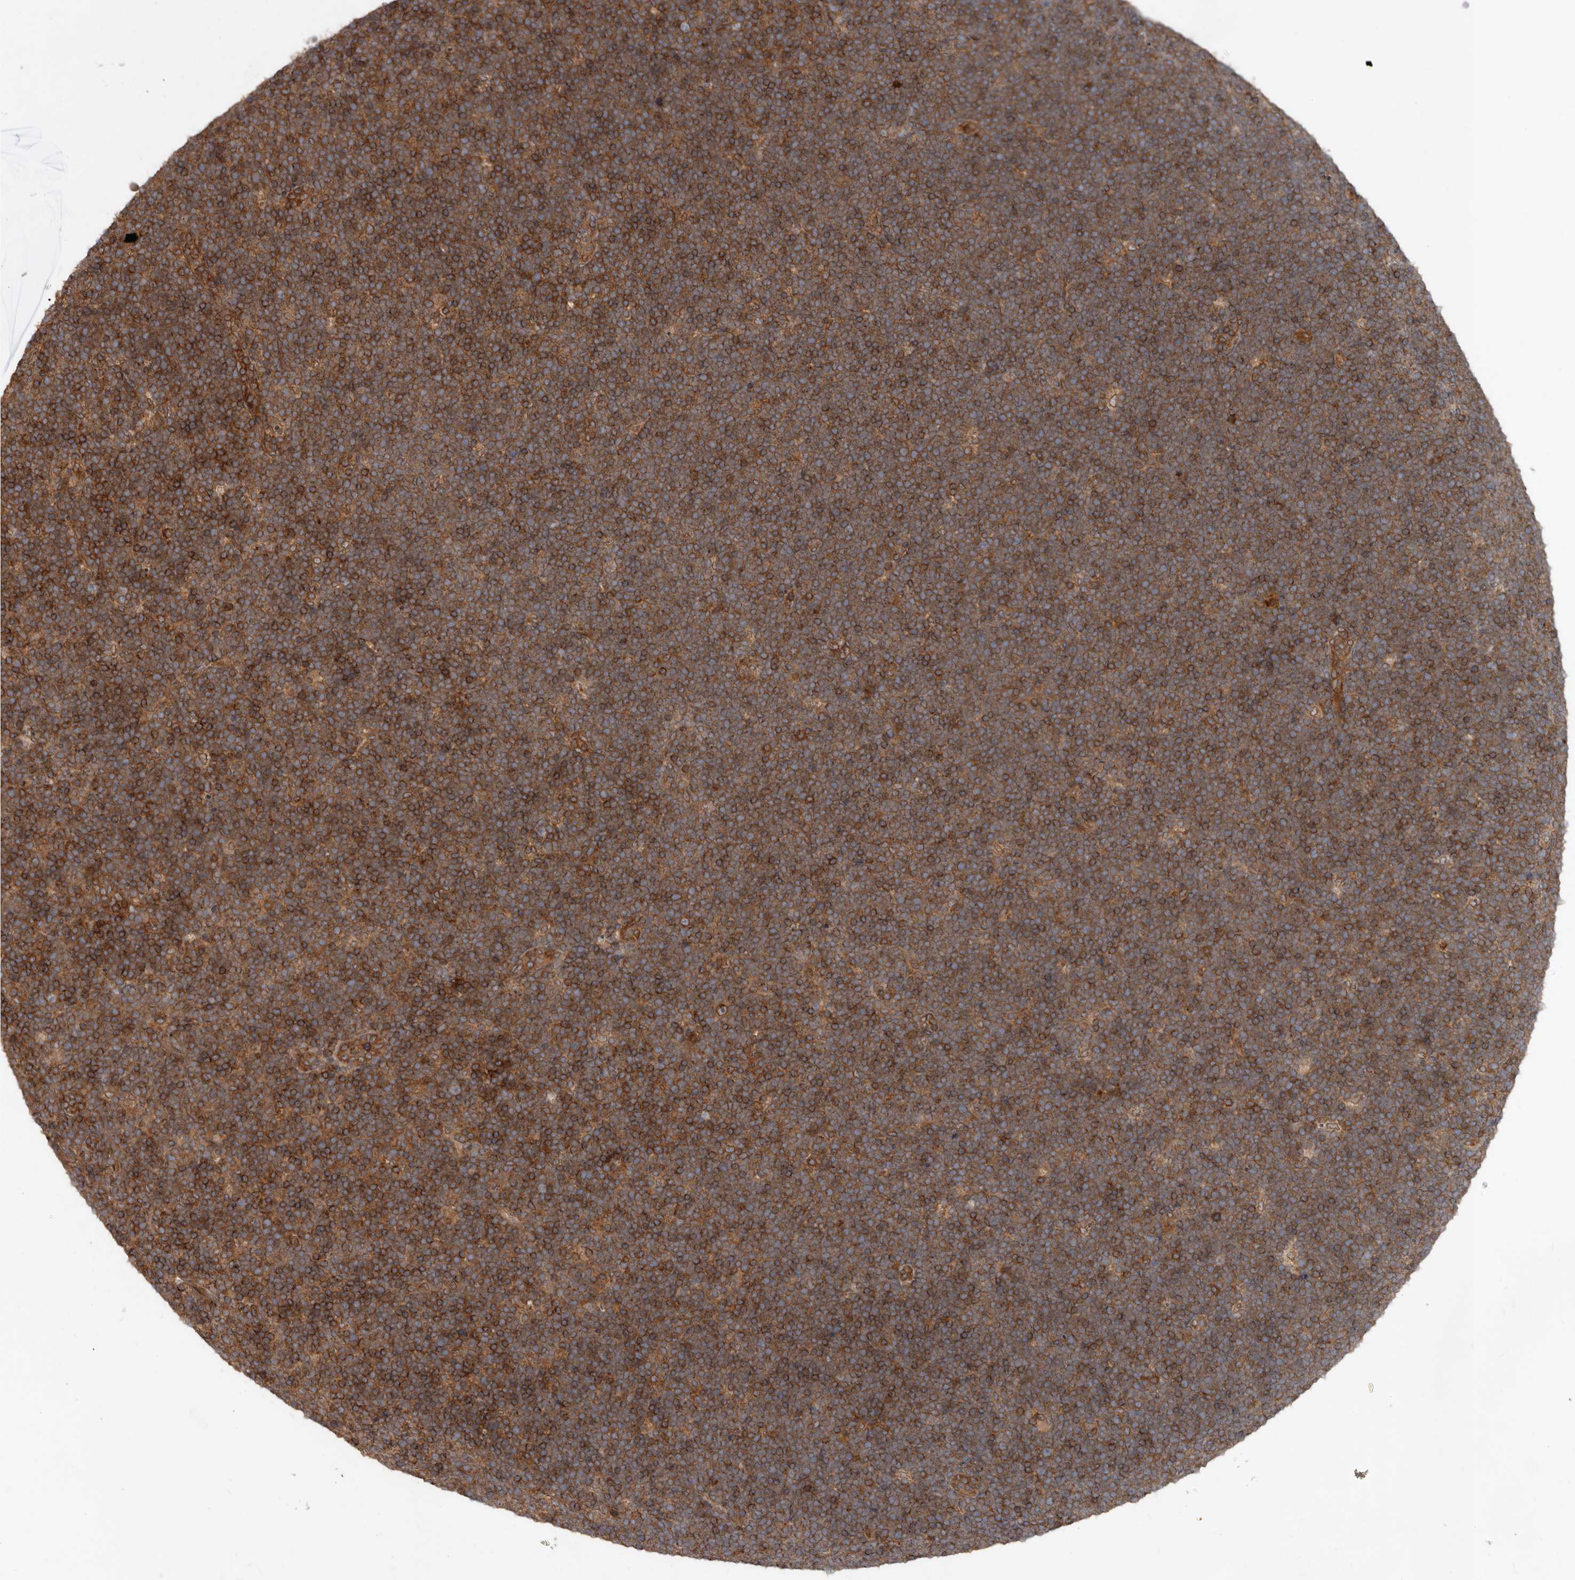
{"staining": {"intensity": "strong", "quantity": "25%-75%", "location": "cytoplasmic/membranous"}, "tissue": "lymphoma", "cell_type": "Tumor cells", "image_type": "cancer", "snomed": [{"axis": "morphology", "description": "Malignant lymphoma, non-Hodgkin's type, High grade"}, {"axis": "topography", "description": "Lymph node"}], "caption": "Immunohistochemical staining of human high-grade malignant lymphoma, non-Hodgkin's type exhibits high levels of strong cytoplasmic/membranous staining in about 25%-75% of tumor cells.", "gene": "STK36", "patient": {"sex": "male", "age": 13}}